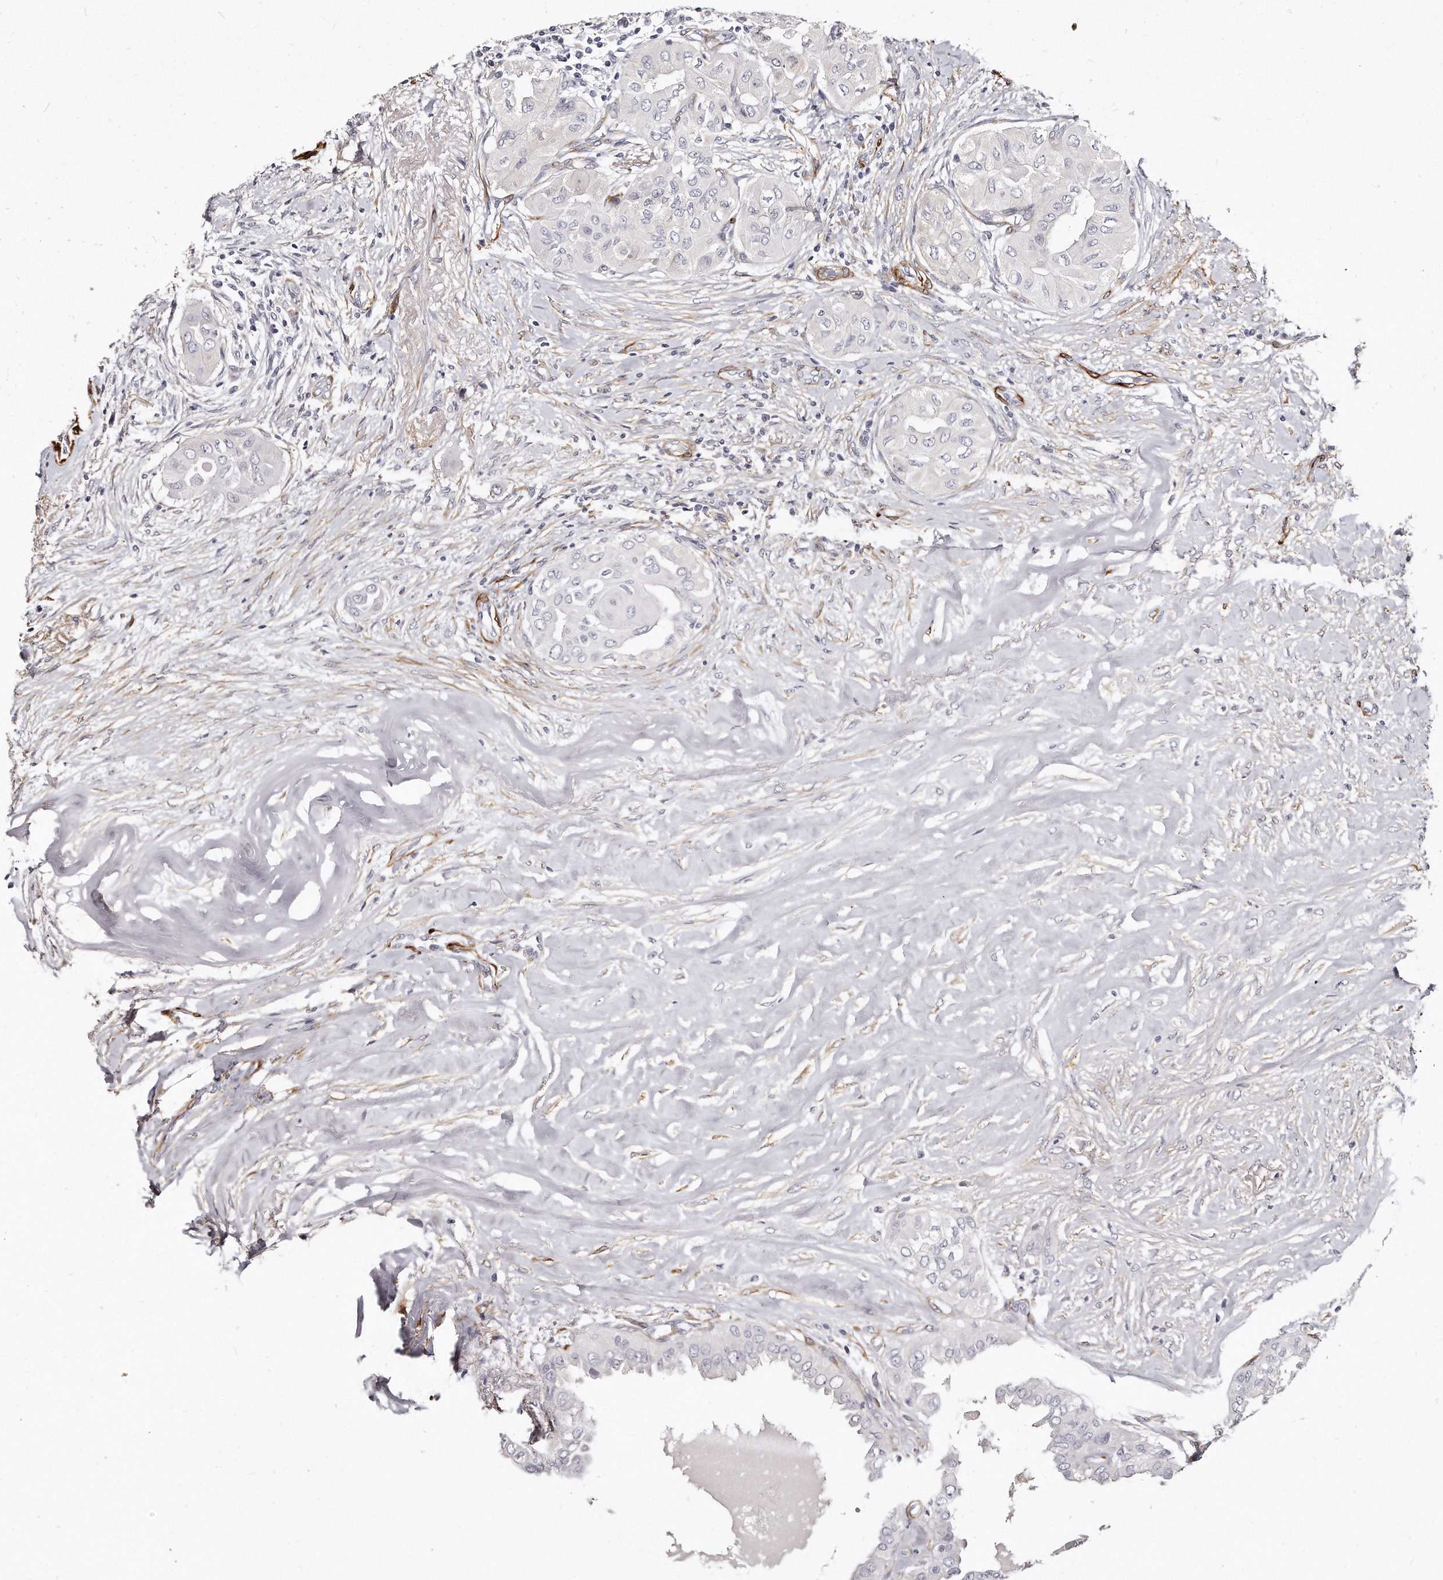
{"staining": {"intensity": "negative", "quantity": "none", "location": "none"}, "tissue": "thyroid cancer", "cell_type": "Tumor cells", "image_type": "cancer", "snomed": [{"axis": "morphology", "description": "Papillary adenocarcinoma, NOS"}, {"axis": "topography", "description": "Thyroid gland"}], "caption": "Thyroid papillary adenocarcinoma was stained to show a protein in brown. There is no significant expression in tumor cells.", "gene": "LMOD1", "patient": {"sex": "female", "age": 59}}